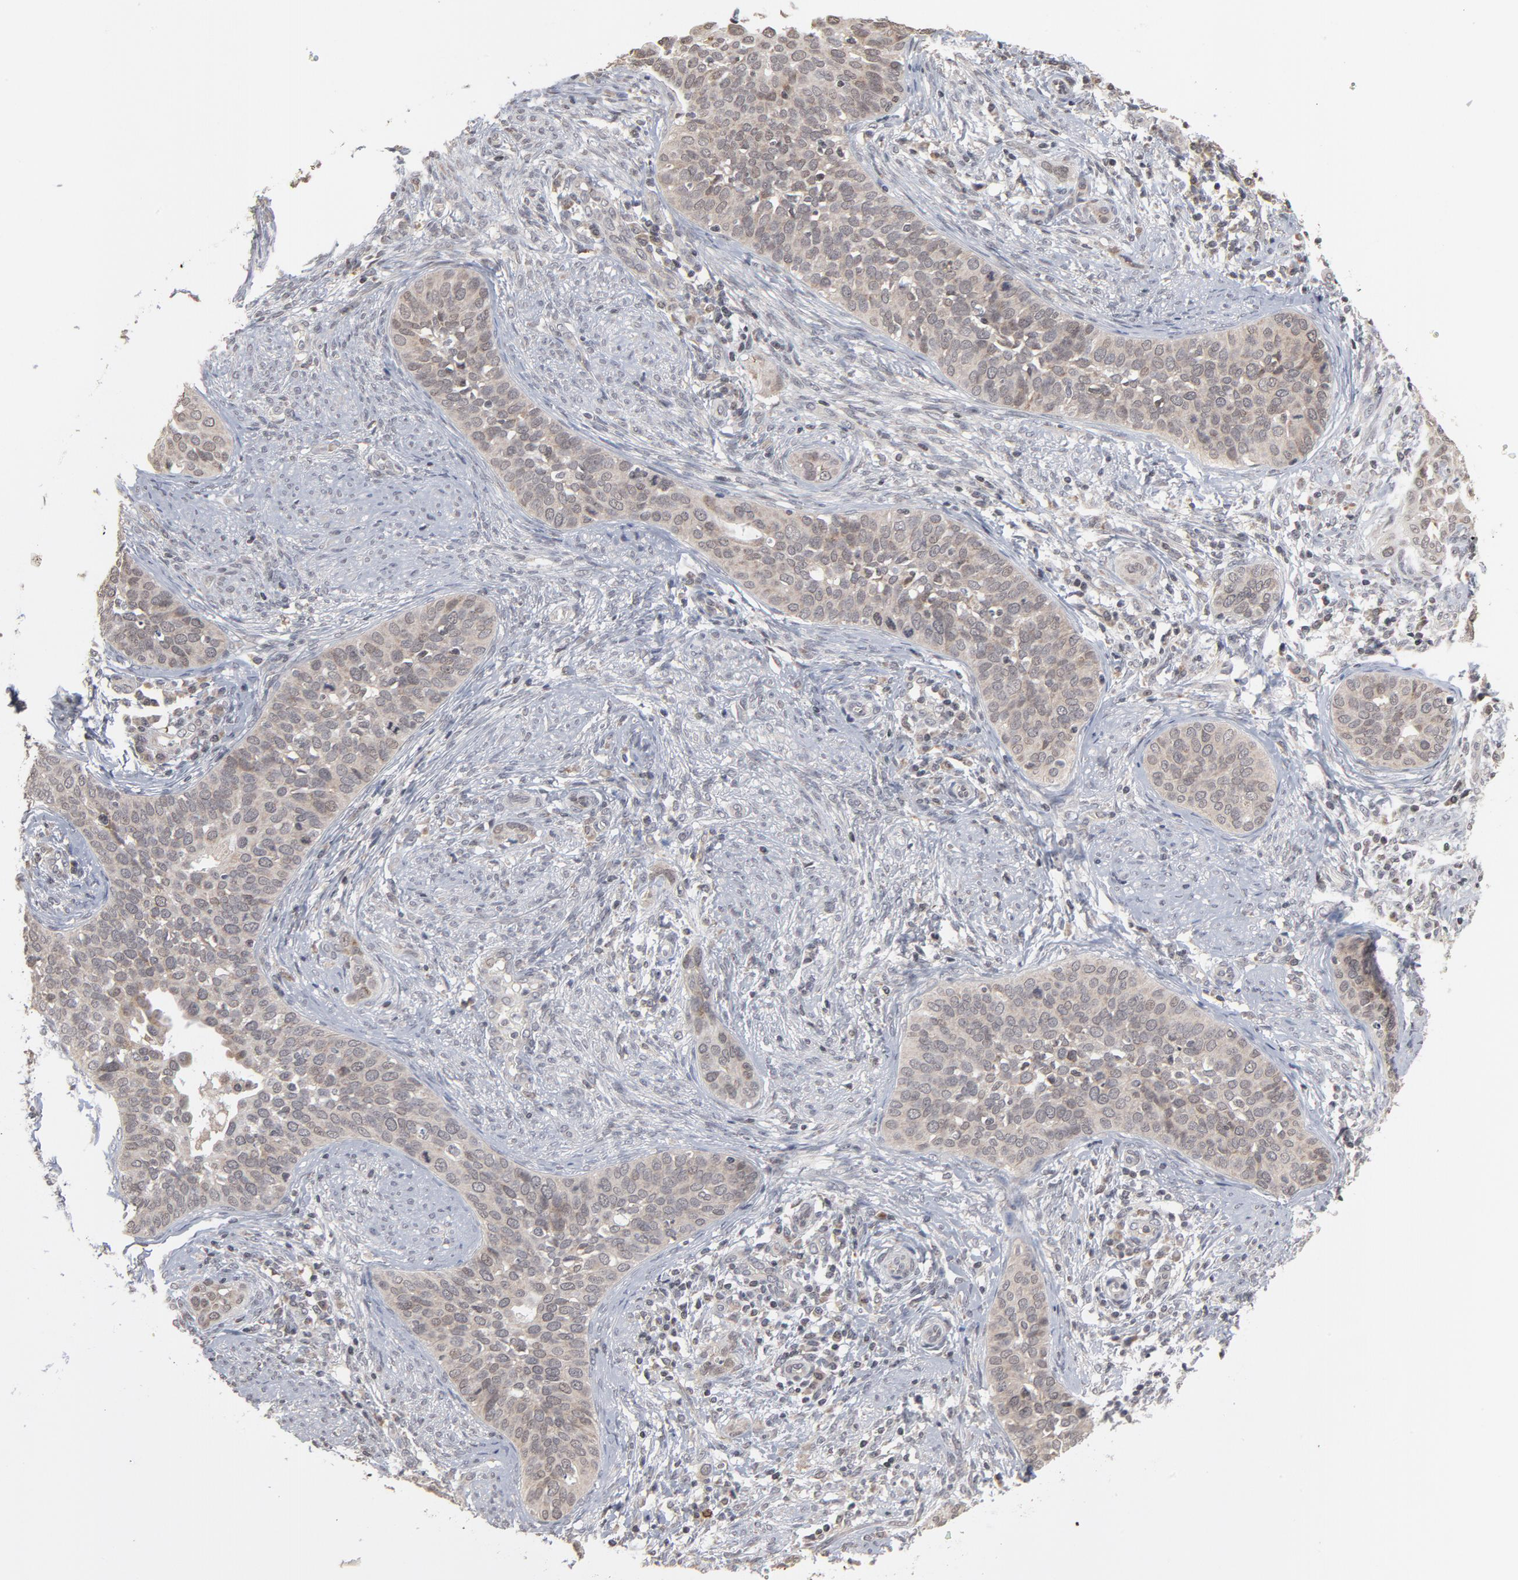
{"staining": {"intensity": "weak", "quantity": ">75%", "location": "cytoplasmic/membranous,nuclear"}, "tissue": "cervical cancer", "cell_type": "Tumor cells", "image_type": "cancer", "snomed": [{"axis": "morphology", "description": "Squamous cell carcinoma, NOS"}, {"axis": "topography", "description": "Cervix"}], "caption": "Weak cytoplasmic/membranous and nuclear positivity is present in approximately >75% of tumor cells in cervical cancer (squamous cell carcinoma).", "gene": "ARIH1", "patient": {"sex": "female", "age": 31}}